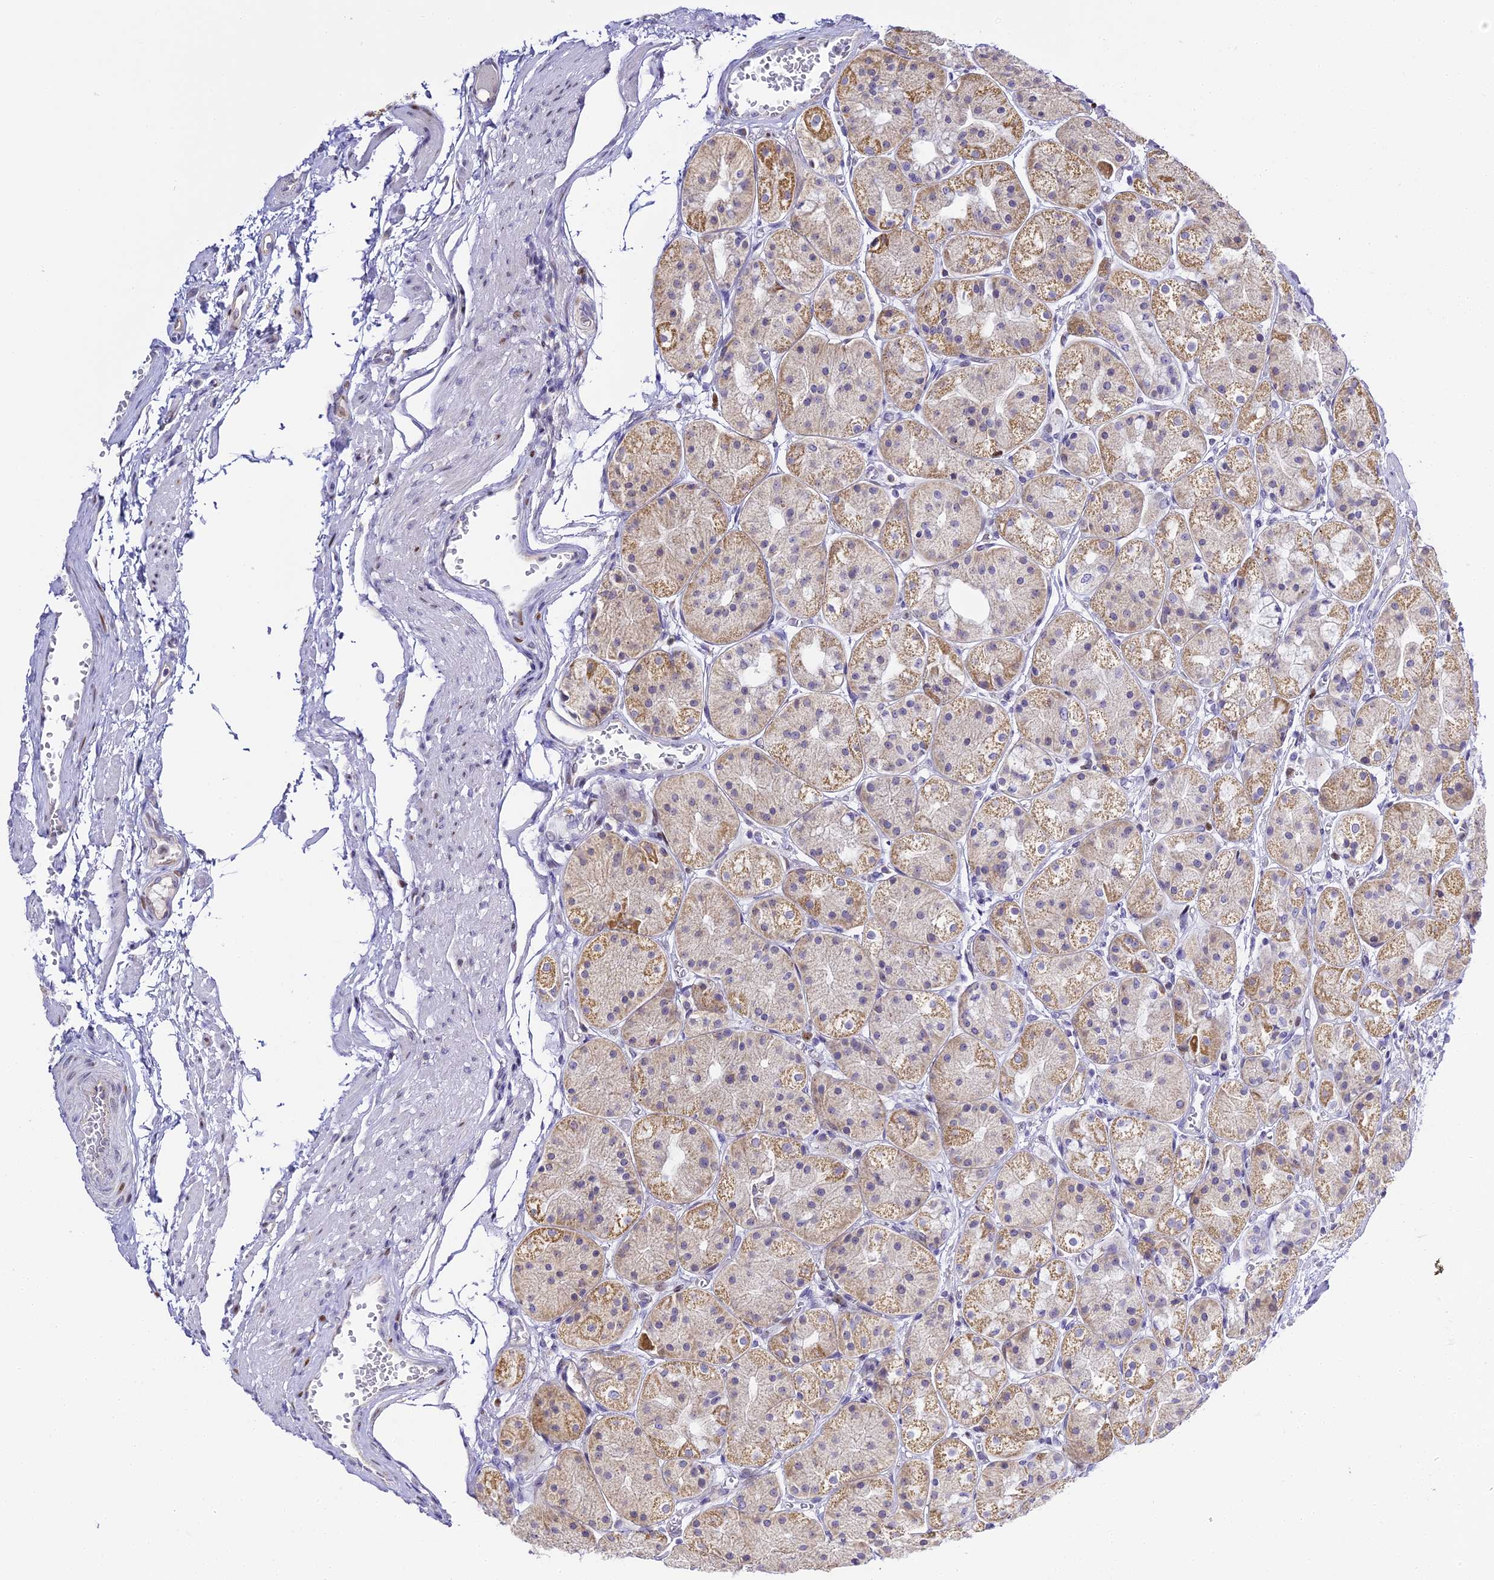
{"staining": {"intensity": "moderate", "quantity": "<25%", "location": "cytoplasmic/membranous"}, "tissue": "stomach", "cell_type": "Glandular cells", "image_type": "normal", "snomed": [{"axis": "morphology", "description": "Normal tissue, NOS"}, {"axis": "topography", "description": "Stomach, upper"}], "caption": "DAB immunohistochemical staining of benign stomach displays moderate cytoplasmic/membranous protein staining in about <25% of glandular cells. Using DAB (brown) and hematoxylin (blue) stains, captured at high magnification using brightfield microscopy.", "gene": "SERP1", "patient": {"sex": "male", "age": 72}}